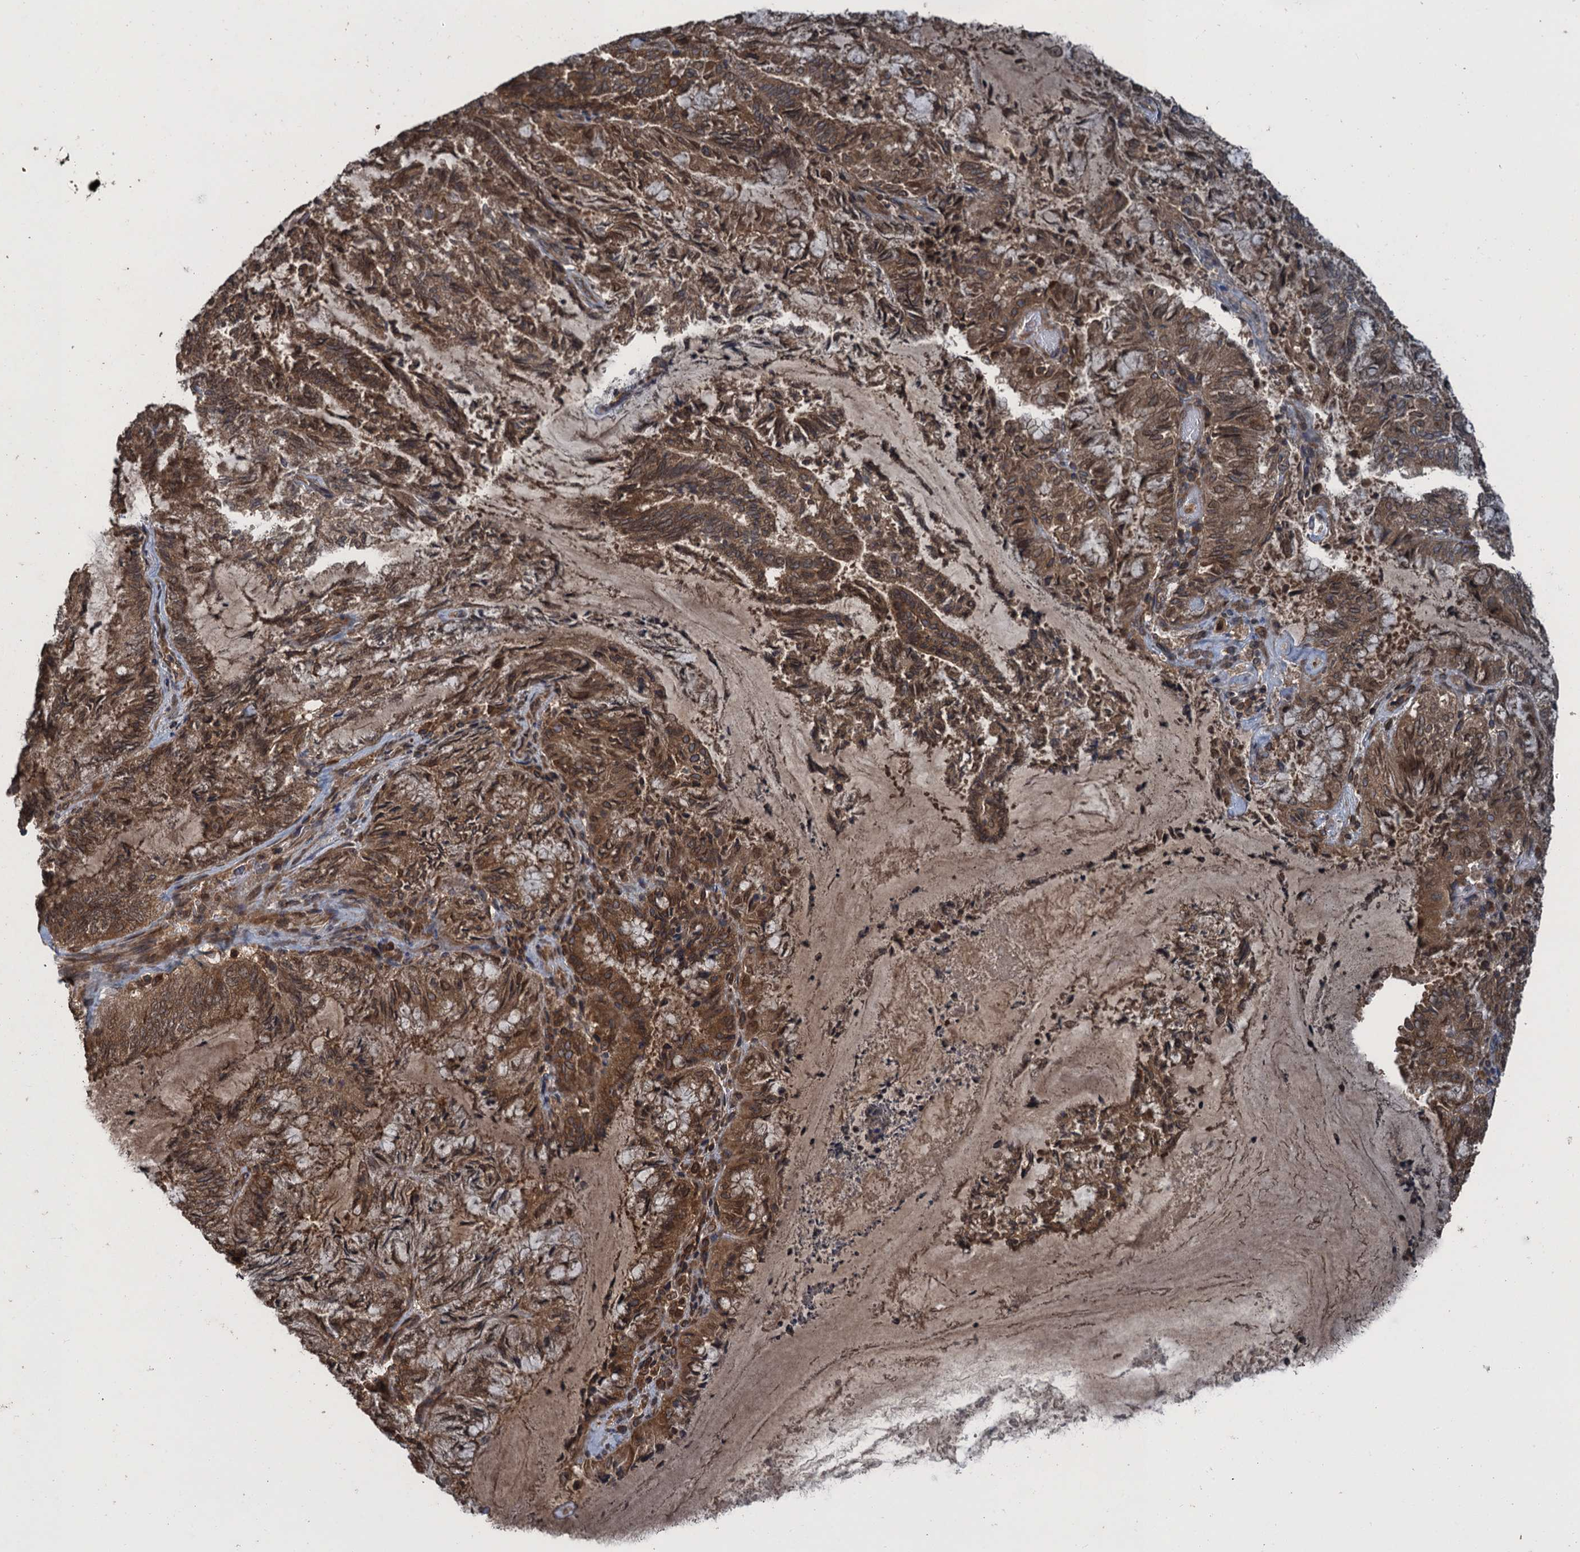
{"staining": {"intensity": "moderate", "quantity": ">75%", "location": "cytoplasmic/membranous,nuclear"}, "tissue": "endometrial cancer", "cell_type": "Tumor cells", "image_type": "cancer", "snomed": [{"axis": "morphology", "description": "Adenocarcinoma, NOS"}, {"axis": "topography", "description": "Endometrium"}], "caption": "The immunohistochemical stain labels moderate cytoplasmic/membranous and nuclear expression in tumor cells of endometrial adenocarcinoma tissue. Immunohistochemistry (ihc) stains the protein in brown and the nuclei are stained blue.", "gene": "GLE1", "patient": {"sex": "female", "age": 80}}